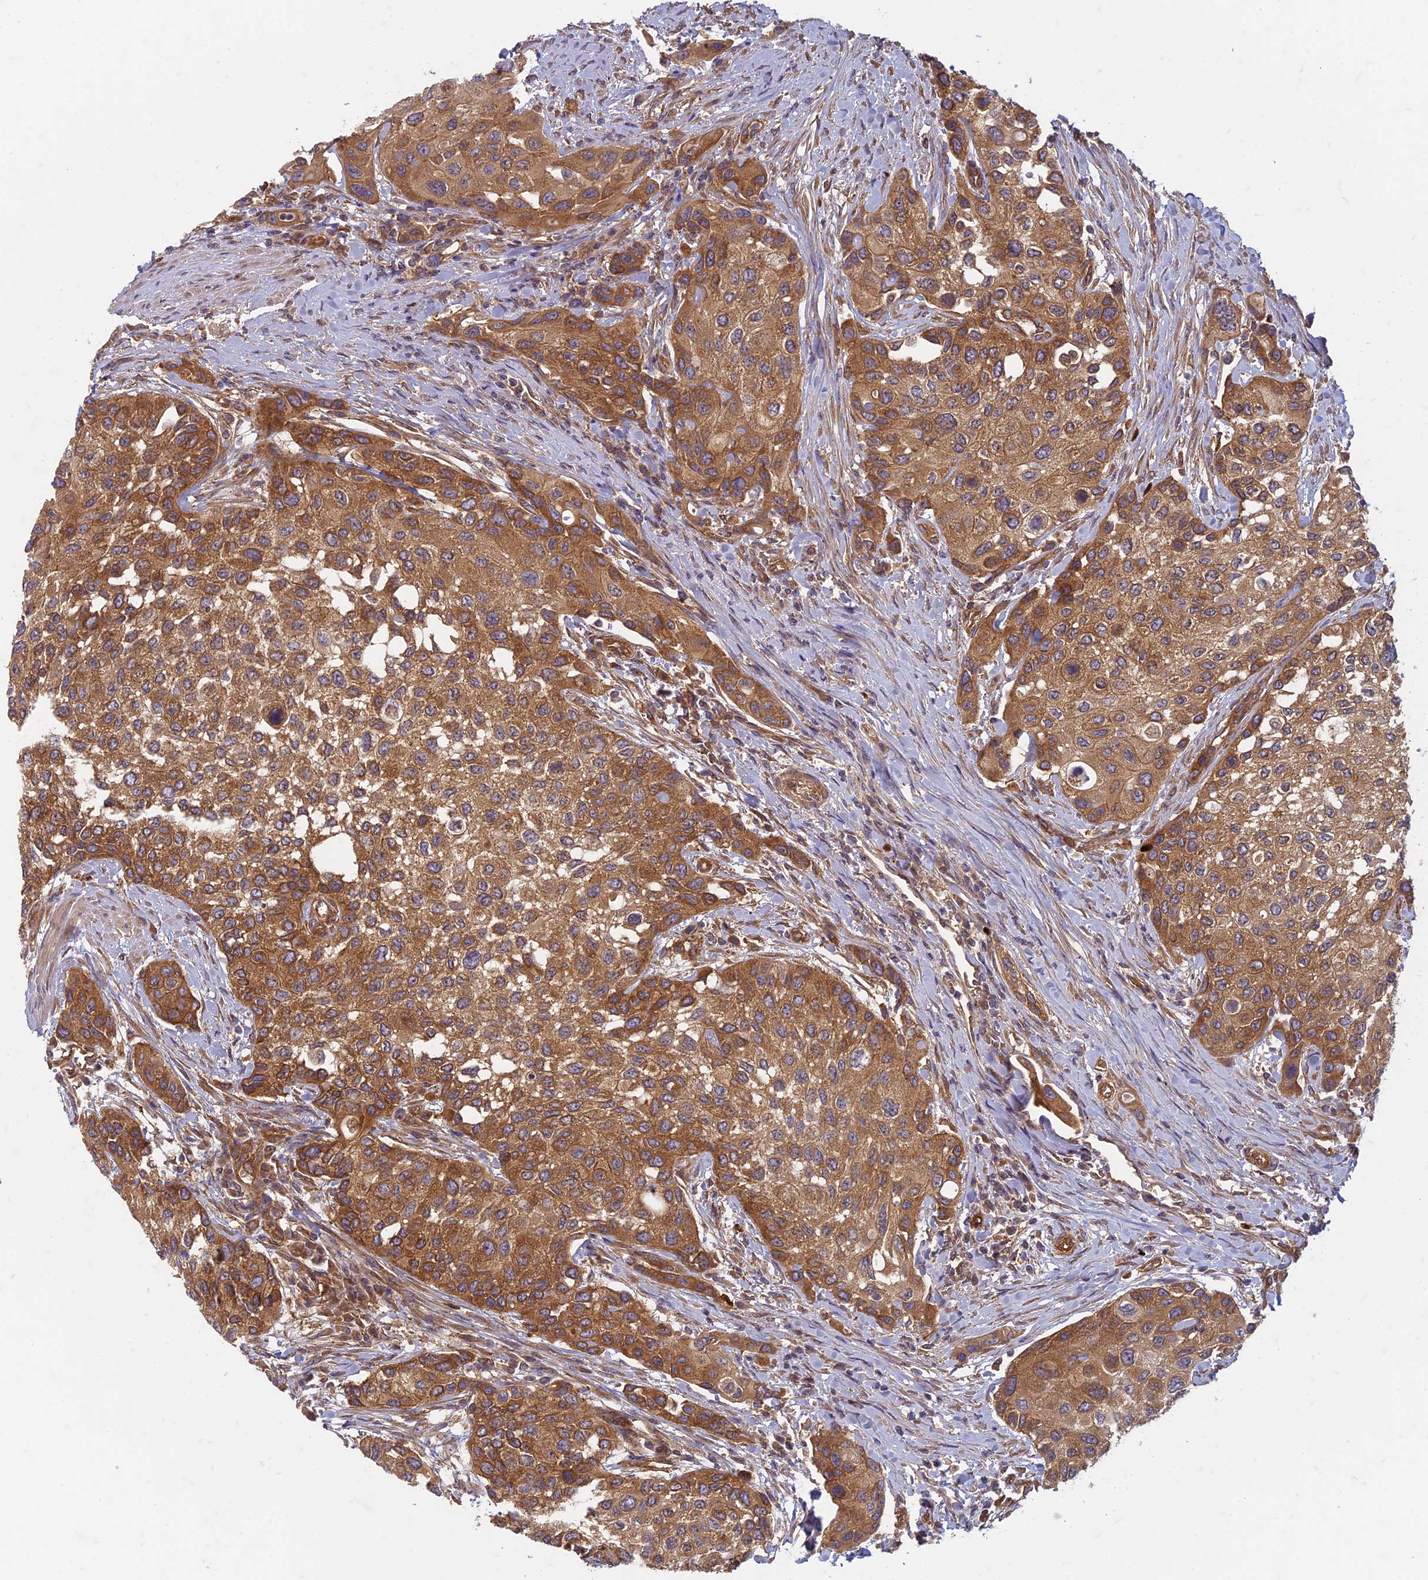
{"staining": {"intensity": "strong", "quantity": ">75%", "location": "cytoplasmic/membranous"}, "tissue": "urothelial cancer", "cell_type": "Tumor cells", "image_type": "cancer", "snomed": [{"axis": "morphology", "description": "Normal tissue, NOS"}, {"axis": "morphology", "description": "Urothelial carcinoma, High grade"}, {"axis": "topography", "description": "Vascular tissue"}, {"axis": "topography", "description": "Urinary bladder"}], "caption": "A brown stain highlights strong cytoplasmic/membranous staining of a protein in urothelial cancer tumor cells.", "gene": "TCF25", "patient": {"sex": "female", "age": 56}}